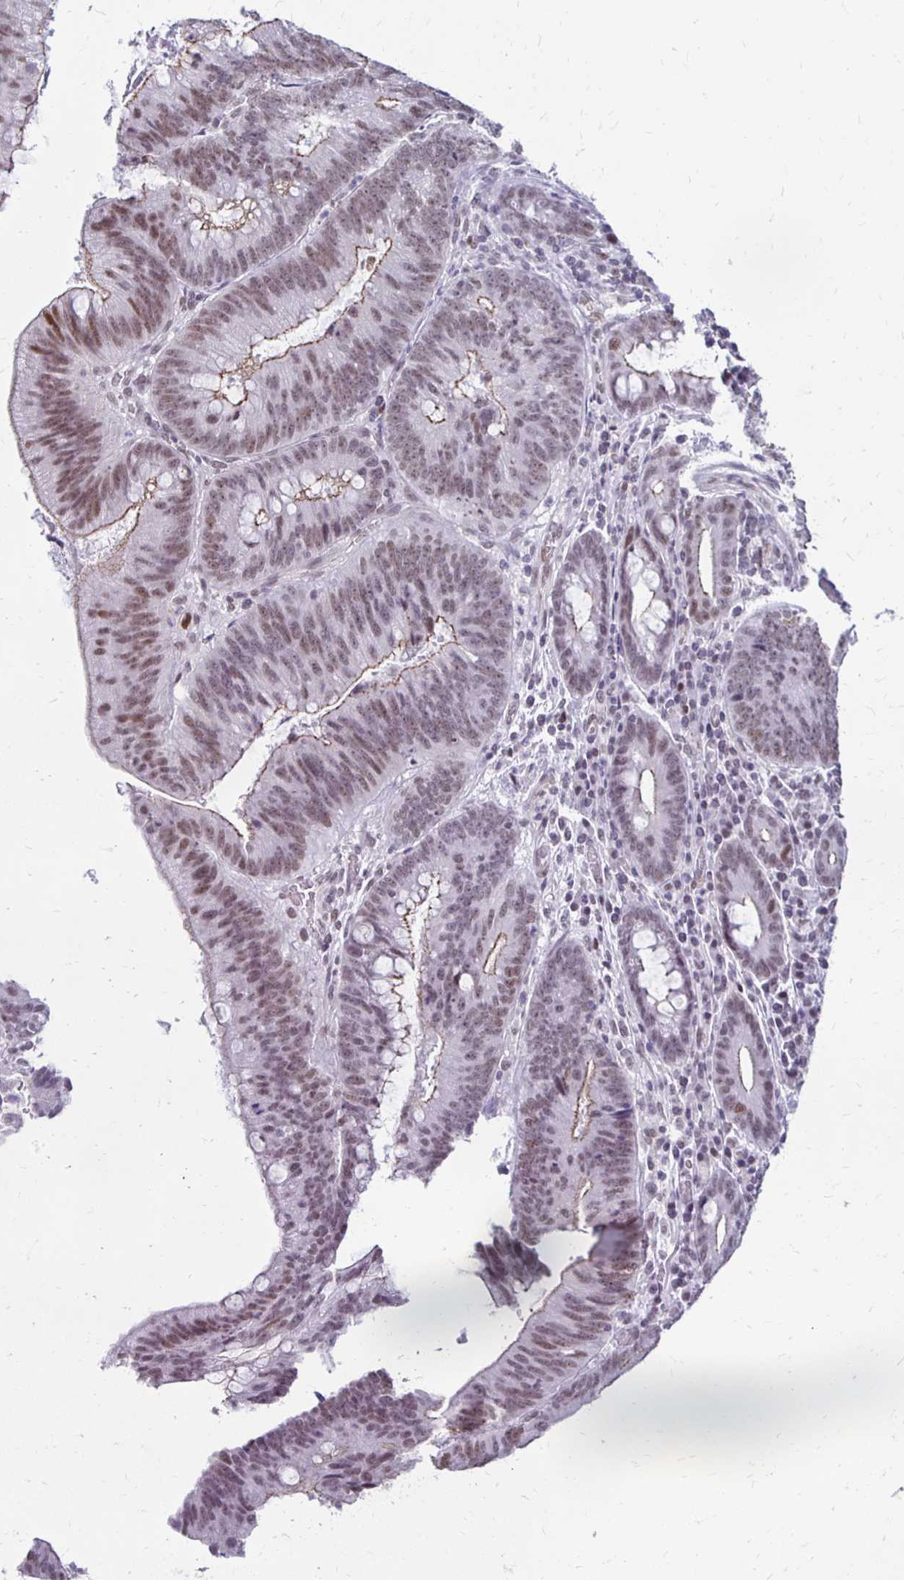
{"staining": {"intensity": "moderate", "quantity": ">75%", "location": "cytoplasmic/membranous,nuclear"}, "tissue": "colorectal cancer", "cell_type": "Tumor cells", "image_type": "cancer", "snomed": [{"axis": "morphology", "description": "Adenocarcinoma, NOS"}, {"axis": "topography", "description": "Colon"}], "caption": "Human adenocarcinoma (colorectal) stained for a protein (brown) reveals moderate cytoplasmic/membranous and nuclear positive staining in about >75% of tumor cells.", "gene": "DDB2", "patient": {"sex": "female", "age": 87}}